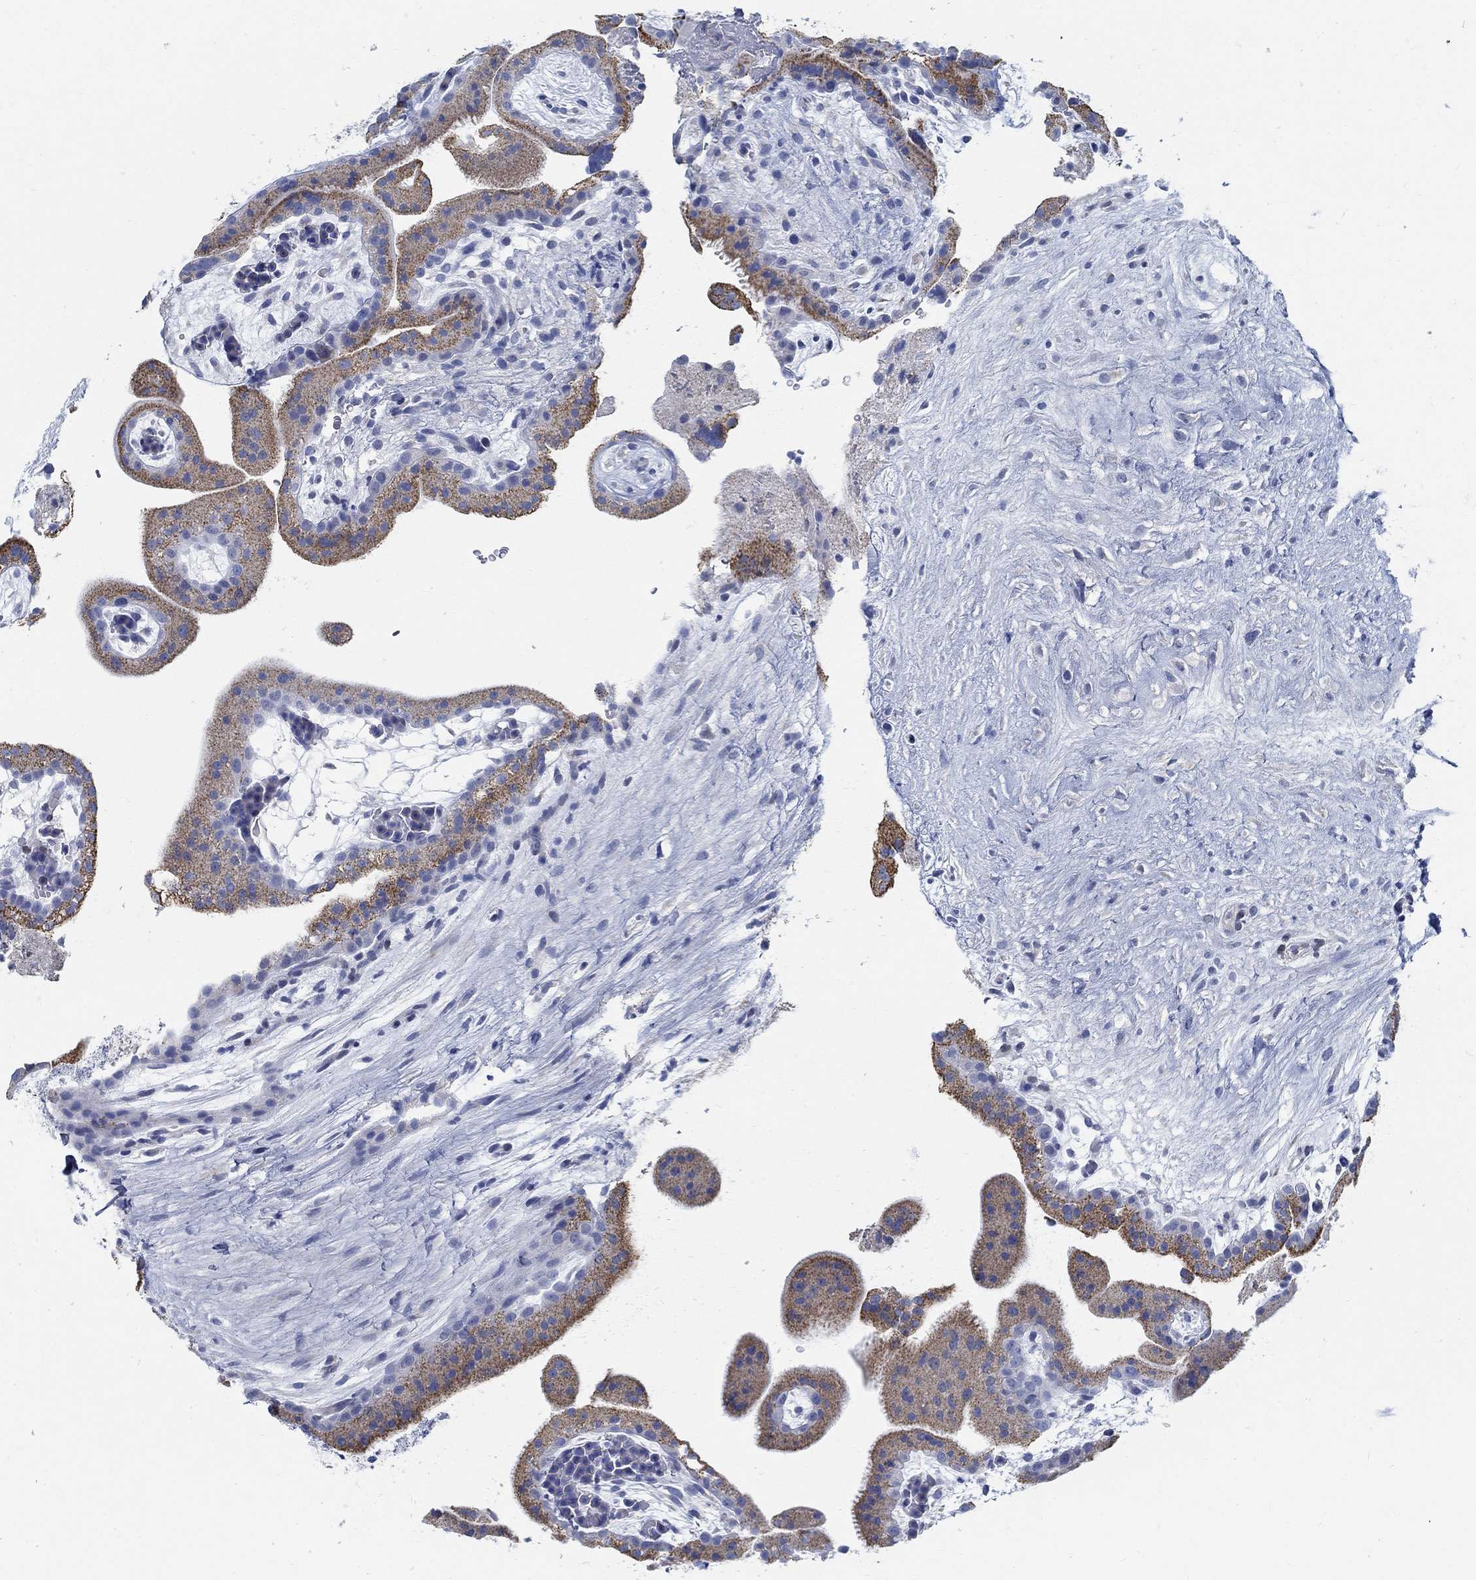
{"staining": {"intensity": "negative", "quantity": "none", "location": "none"}, "tissue": "placenta", "cell_type": "Decidual cells", "image_type": "normal", "snomed": [{"axis": "morphology", "description": "Normal tissue, NOS"}, {"axis": "topography", "description": "Placenta"}], "caption": "Decidual cells are negative for protein expression in unremarkable human placenta. Nuclei are stained in blue.", "gene": "RBM20", "patient": {"sex": "female", "age": 19}}